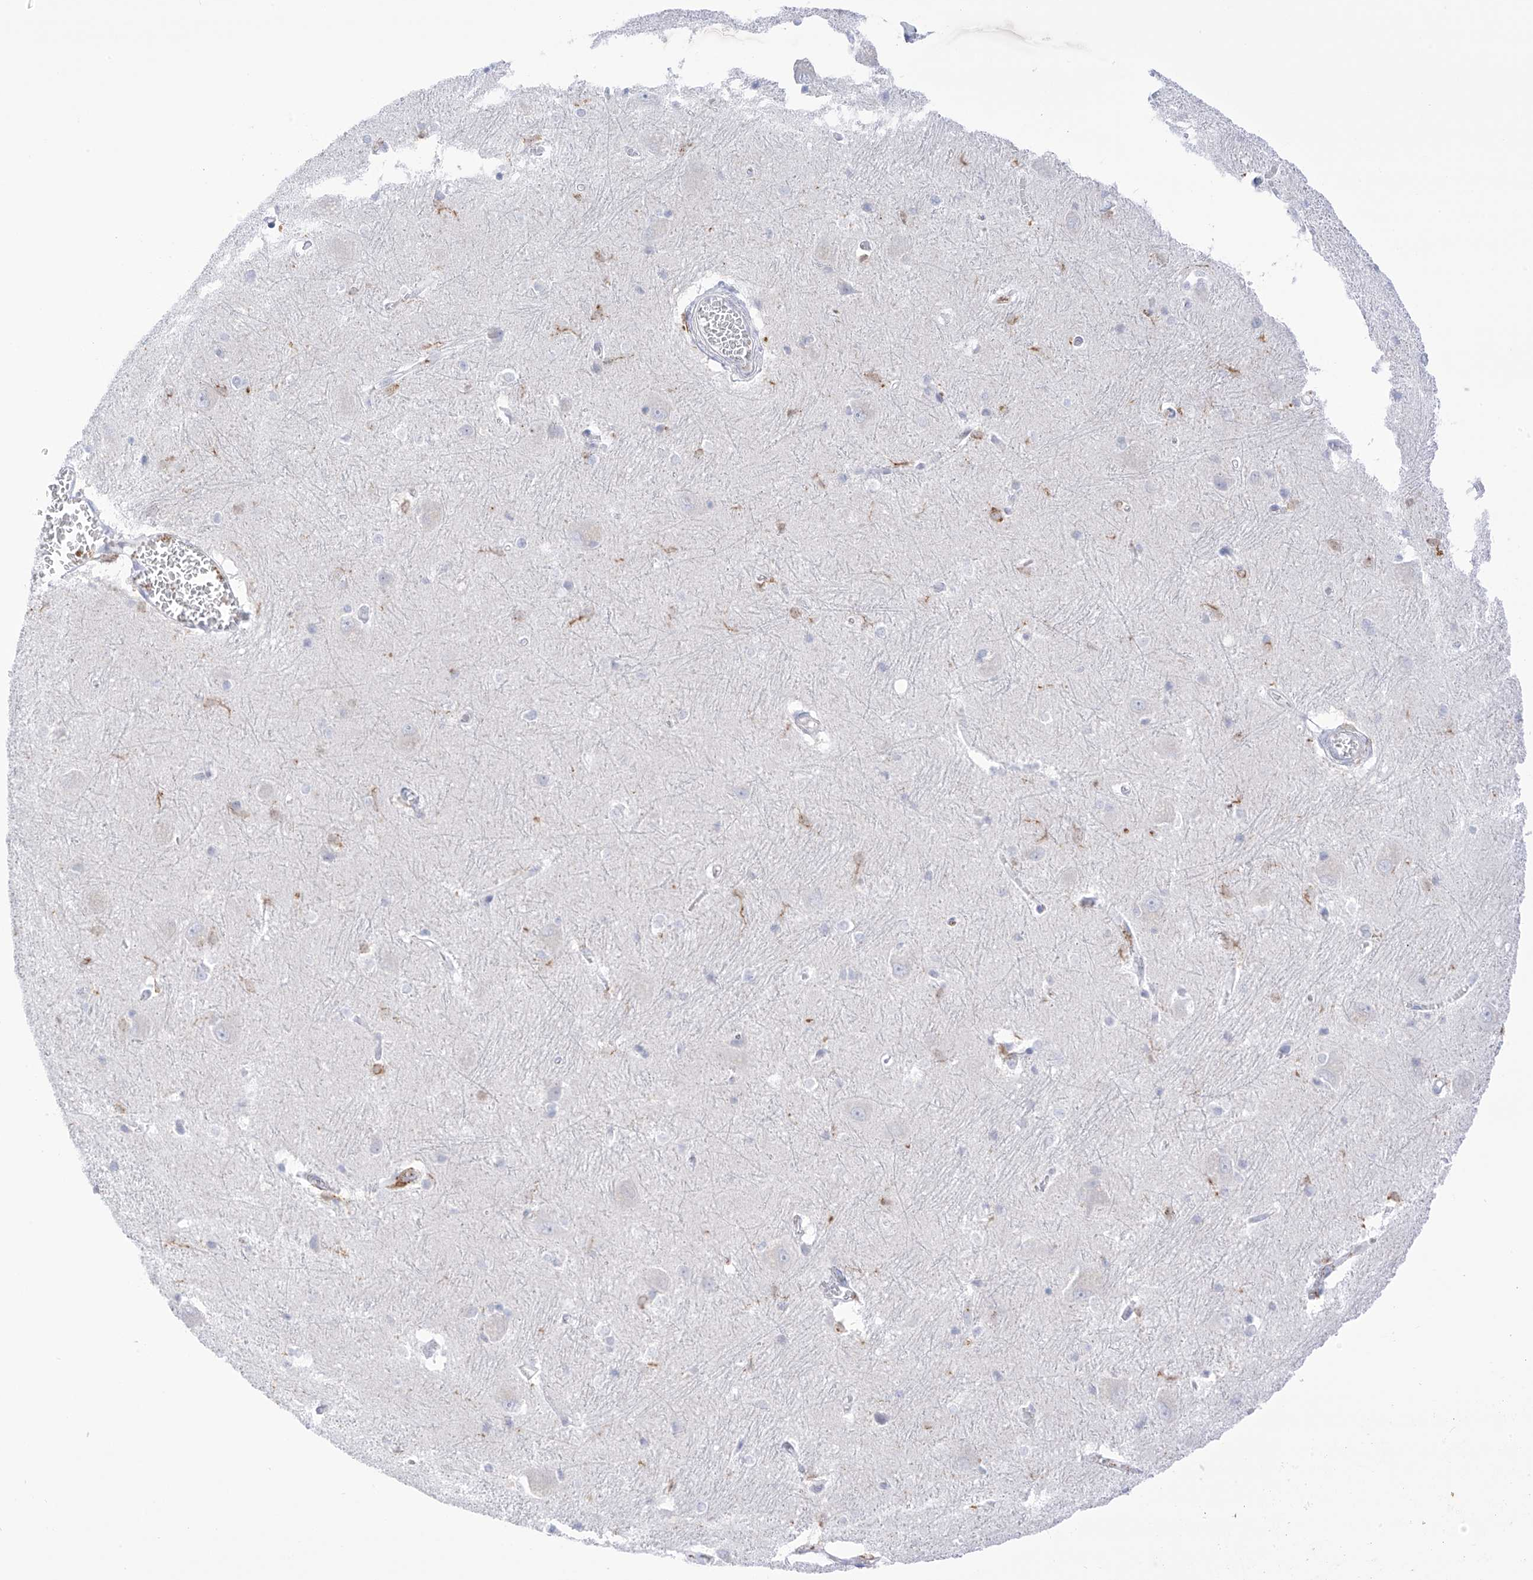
{"staining": {"intensity": "moderate", "quantity": "<25%", "location": "cytoplasmic/membranous"}, "tissue": "caudate", "cell_type": "Glial cells", "image_type": "normal", "snomed": [{"axis": "morphology", "description": "Normal tissue, NOS"}, {"axis": "topography", "description": "Lateral ventricle wall"}], "caption": "An immunohistochemistry micrograph of benign tissue is shown. Protein staining in brown highlights moderate cytoplasmic/membranous positivity in caudate within glial cells. The staining is performed using DAB (3,3'-diaminobenzidine) brown chromogen to label protein expression. The nuclei are counter-stained blue using hematoxylin.", "gene": "TBXAS1", "patient": {"sex": "male", "age": 37}}